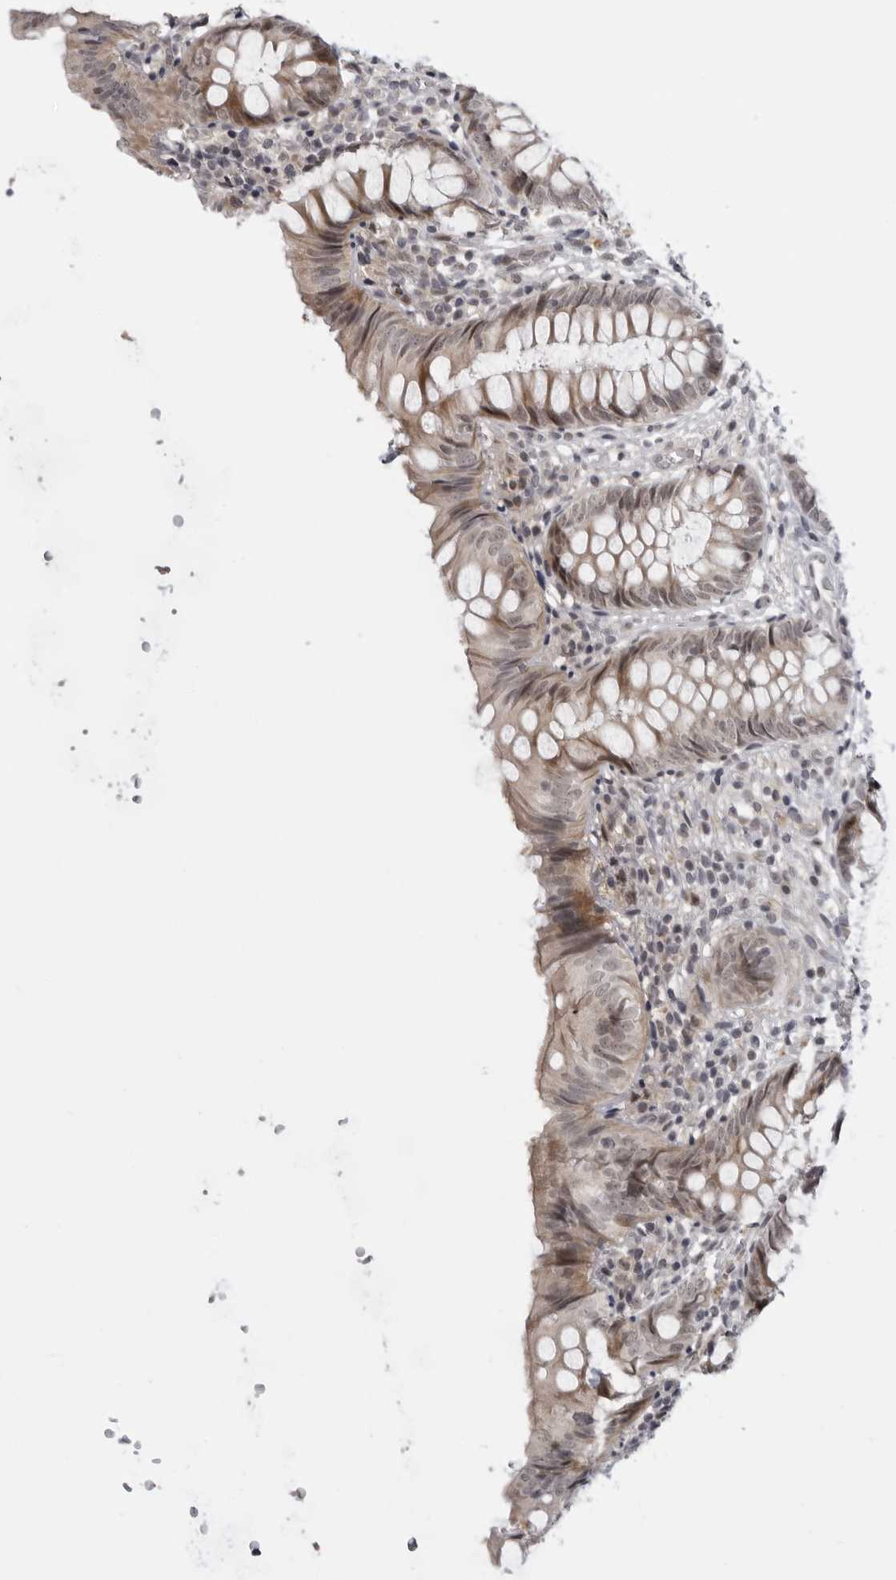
{"staining": {"intensity": "weak", "quantity": ">75%", "location": "cytoplasmic/membranous,nuclear"}, "tissue": "appendix", "cell_type": "Glandular cells", "image_type": "normal", "snomed": [{"axis": "morphology", "description": "Normal tissue, NOS"}, {"axis": "topography", "description": "Appendix"}], "caption": "Appendix was stained to show a protein in brown. There is low levels of weak cytoplasmic/membranous,nuclear staining in approximately >75% of glandular cells. Nuclei are stained in blue.", "gene": "ALPK2", "patient": {"sex": "male", "age": 8}}